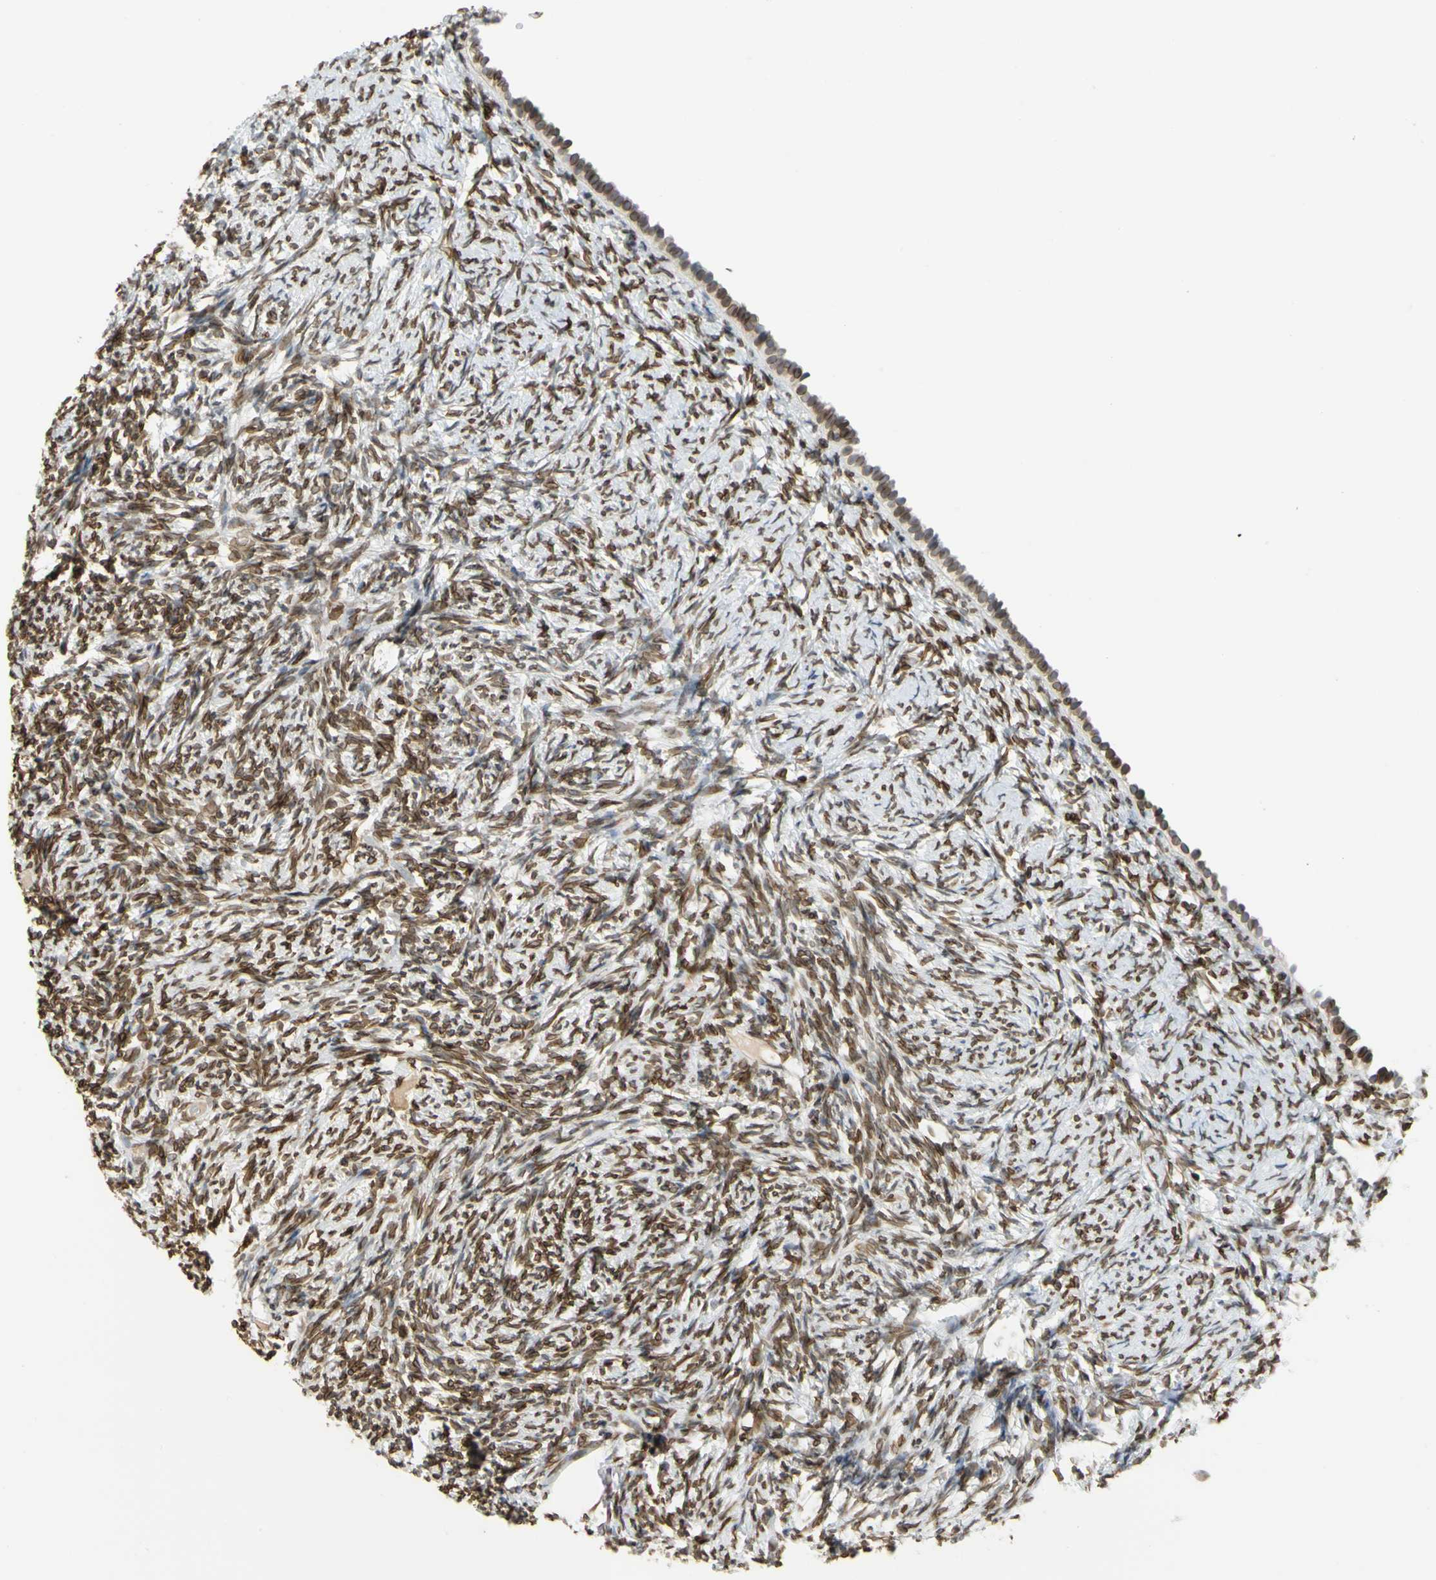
{"staining": {"intensity": "weak", "quantity": "25%-75%", "location": "cytoplasmic/membranous,nuclear"}, "tissue": "ovary", "cell_type": "Follicle cells", "image_type": "normal", "snomed": [{"axis": "morphology", "description": "Normal tissue, NOS"}, {"axis": "topography", "description": "Ovary"}], "caption": "There is low levels of weak cytoplasmic/membranous,nuclear staining in follicle cells of unremarkable ovary, as demonstrated by immunohistochemical staining (brown color).", "gene": "SUN1", "patient": {"sex": "female", "age": 60}}